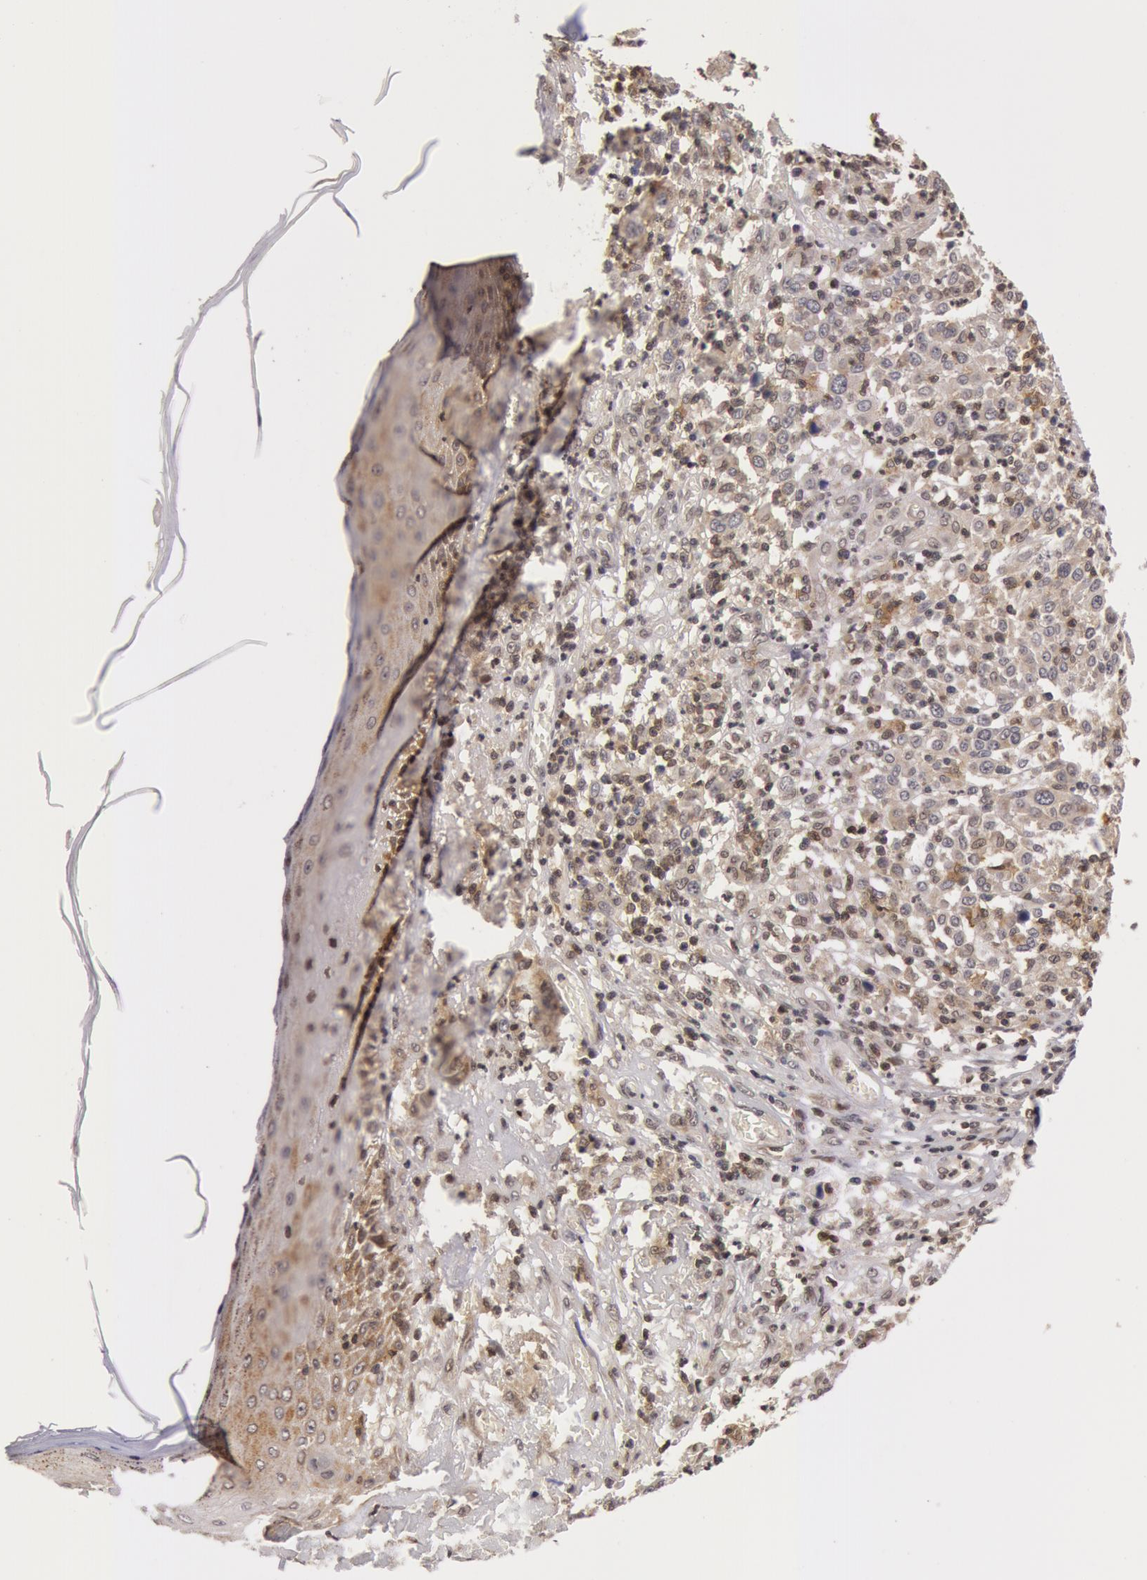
{"staining": {"intensity": "weak", "quantity": "<25%", "location": "nuclear"}, "tissue": "melanoma", "cell_type": "Tumor cells", "image_type": "cancer", "snomed": [{"axis": "morphology", "description": "Malignant melanoma, NOS"}, {"axis": "topography", "description": "Skin"}], "caption": "Immunohistochemistry (IHC) photomicrograph of neoplastic tissue: malignant melanoma stained with DAB (3,3'-diaminobenzidine) exhibits no significant protein expression in tumor cells.", "gene": "ZNF350", "patient": {"sex": "female", "age": 49}}